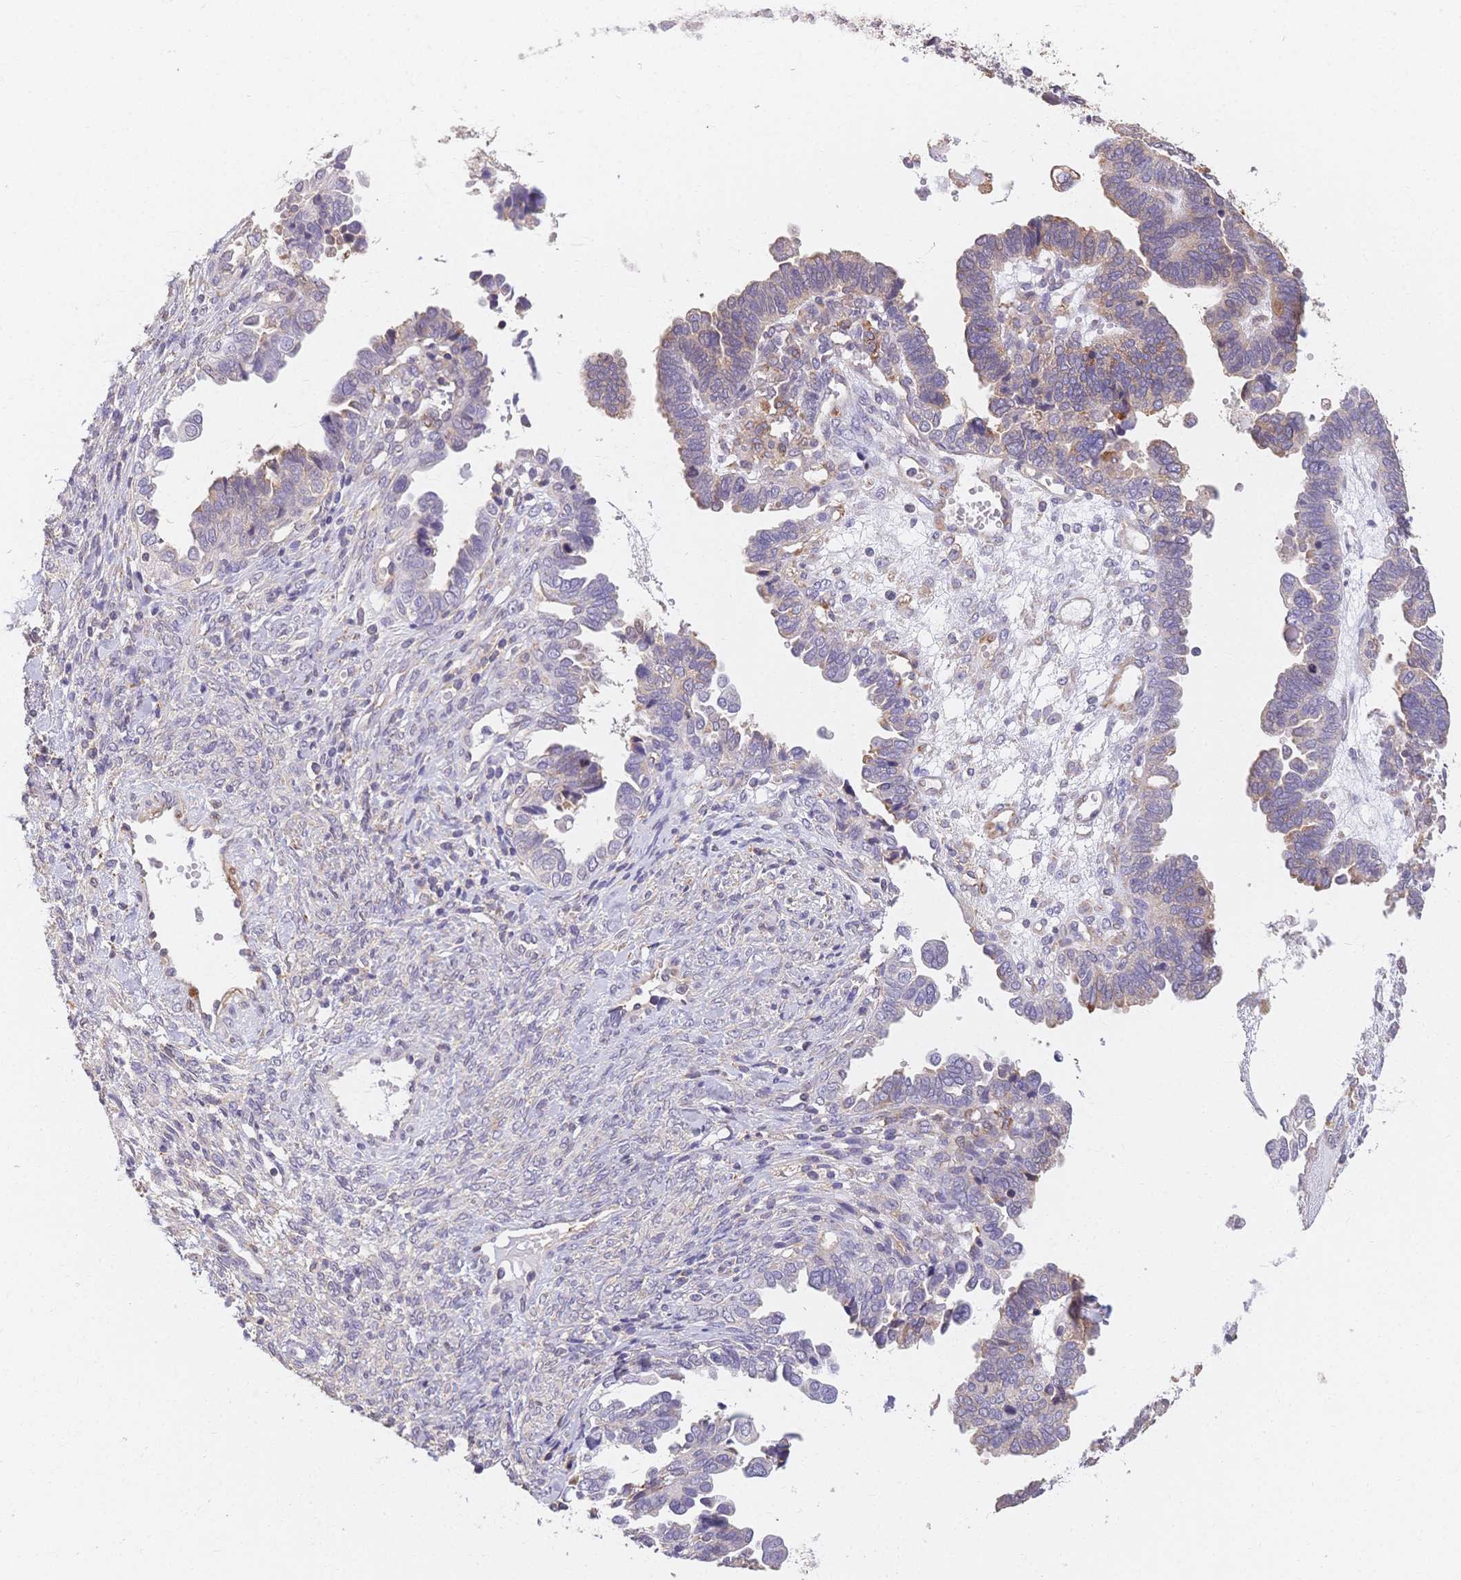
{"staining": {"intensity": "weak", "quantity": "25%-75%", "location": "cytoplasmic/membranous"}, "tissue": "ovarian cancer", "cell_type": "Tumor cells", "image_type": "cancer", "snomed": [{"axis": "morphology", "description": "Cystadenocarcinoma, serous, NOS"}, {"axis": "topography", "description": "Ovary"}], "caption": "This is a photomicrograph of immunohistochemistry (IHC) staining of ovarian serous cystadenocarcinoma, which shows weak positivity in the cytoplasmic/membranous of tumor cells.", "gene": "HS3ST5", "patient": {"sex": "female", "age": 51}}